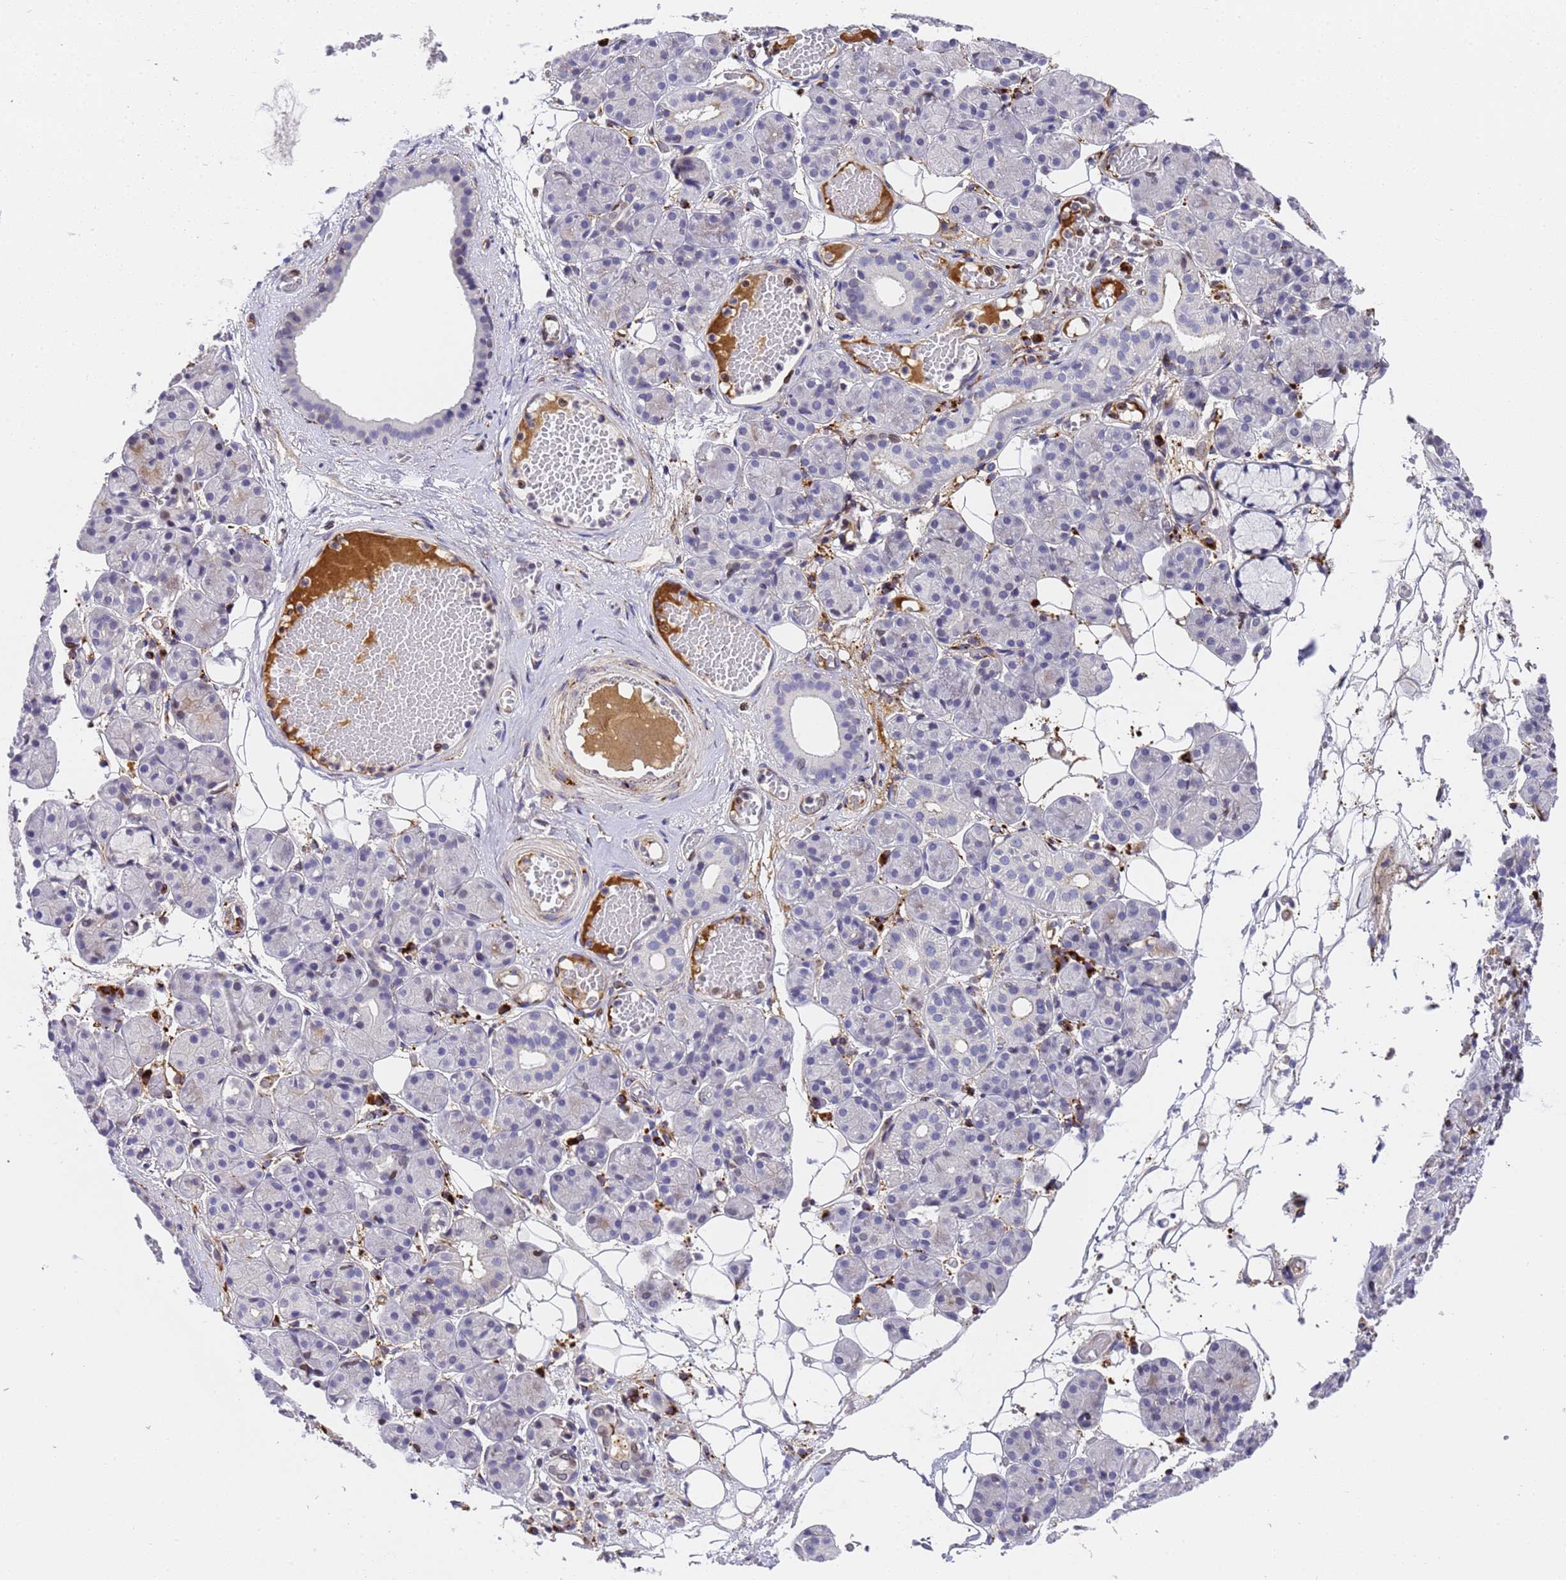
{"staining": {"intensity": "negative", "quantity": "none", "location": "none"}, "tissue": "salivary gland", "cell_type": "Glandular cells", "image_type": "normal", "snomed": [{"axis": "morphology", "description": "Normal tissue, NOS"}, {"axis": "topography", "description": "Salivary gland"}], "caption": "A histopathology image of salivary gland stained for a protein exhibits no brown staining in glandular cells.", "gene": "IGFBP7", "patient": {"sex": "male", "age": 63}}